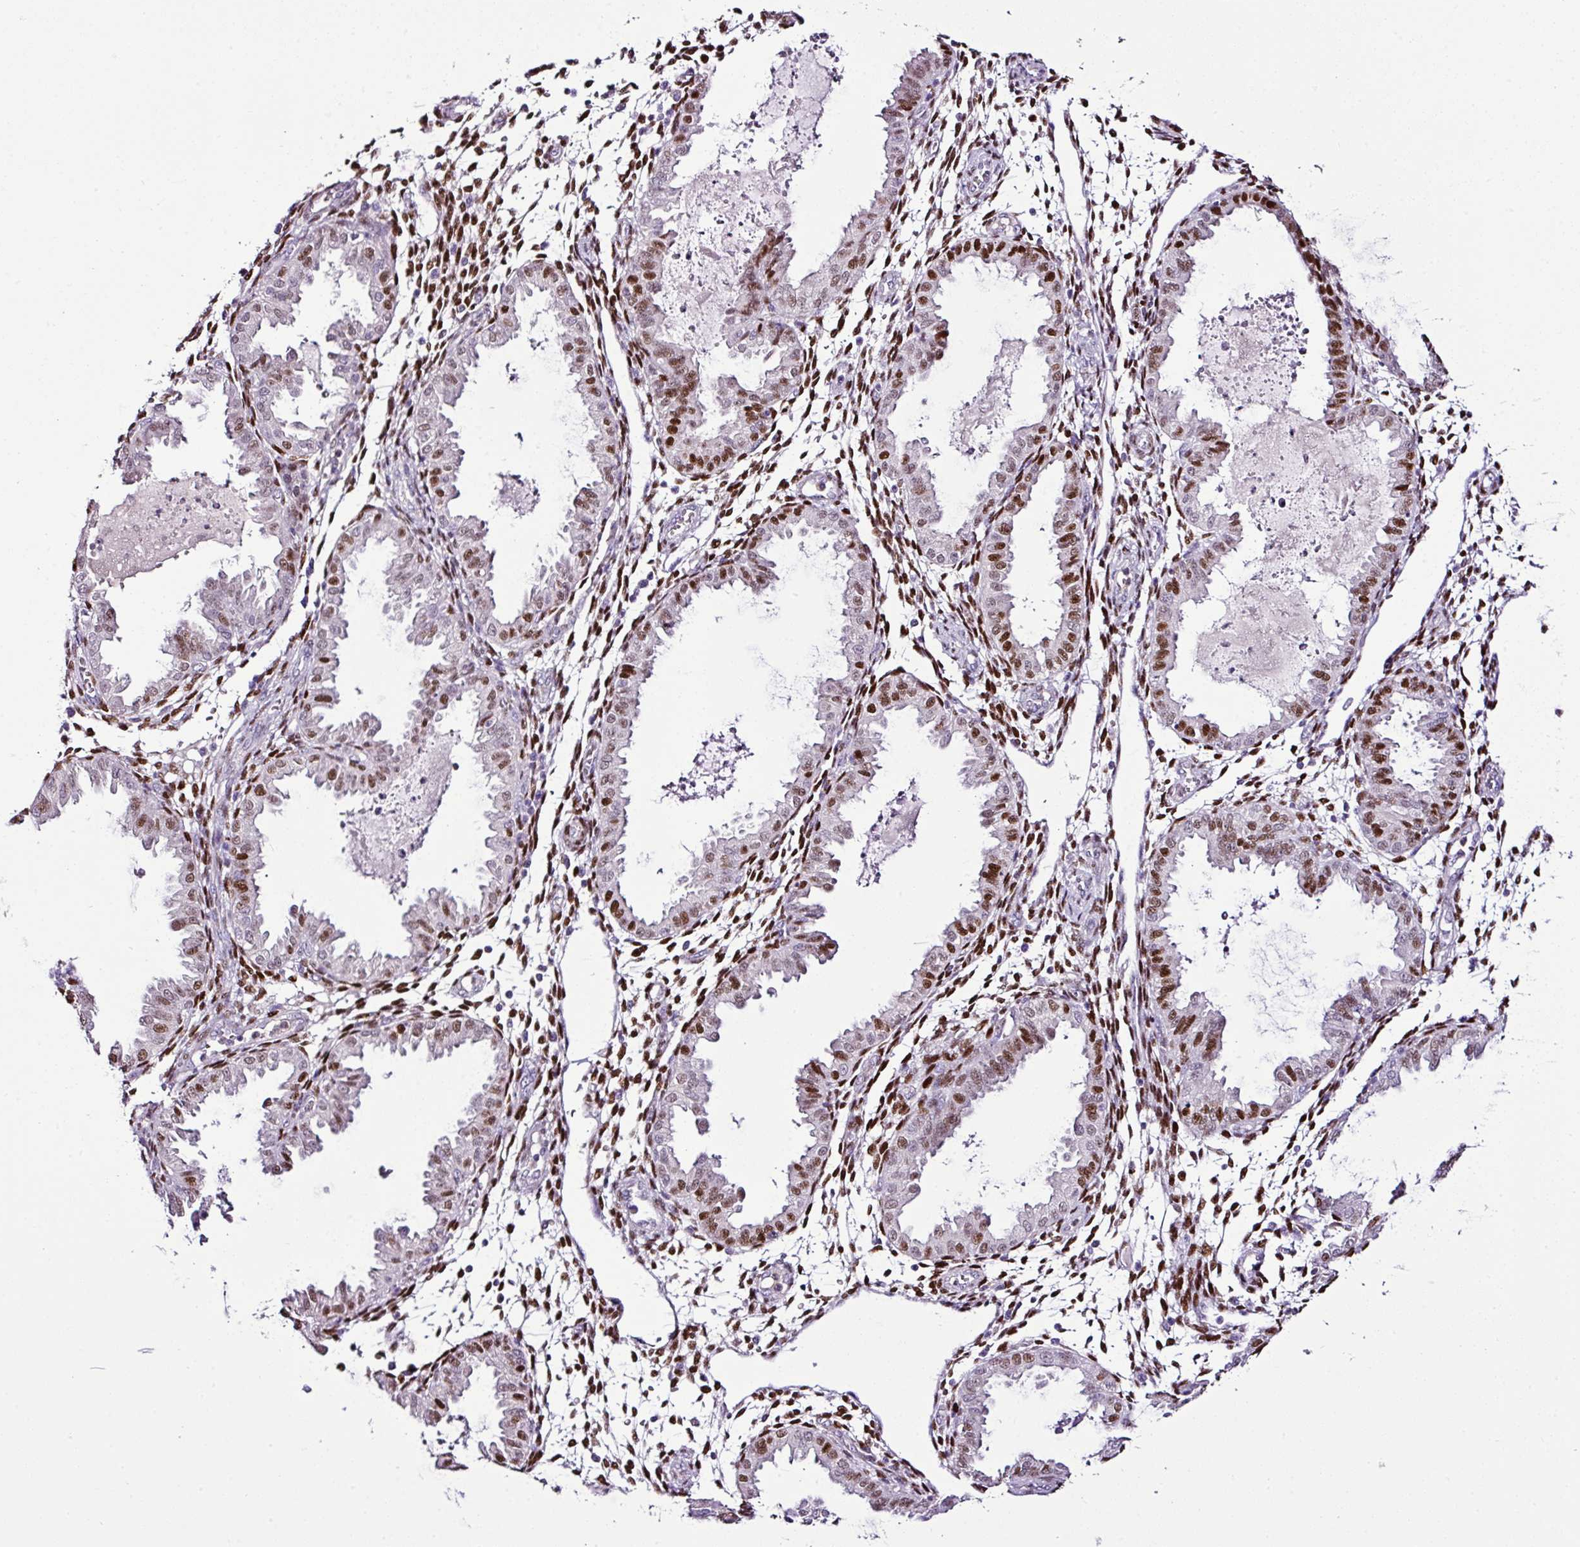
{"staining": {"intensity": "negative", "quantity": "none", "location": "none"}, "tissue": "endometrium", "cell_type": "Cells in endometrial stroma", "image_type": "normal", "snomed": [{"axis": "morphology", "description": "Normal tissue, NOS"}, {"axis": "topography", "description": "Endometrium"}], "caption": "This is an immunohistochemistry (IHC) micrograph of unremarkable endometrium. There is no positivity in cells in endometrial stroma.", "gene": "ESR1", "patient": {"sex": "female", "age": 33}}